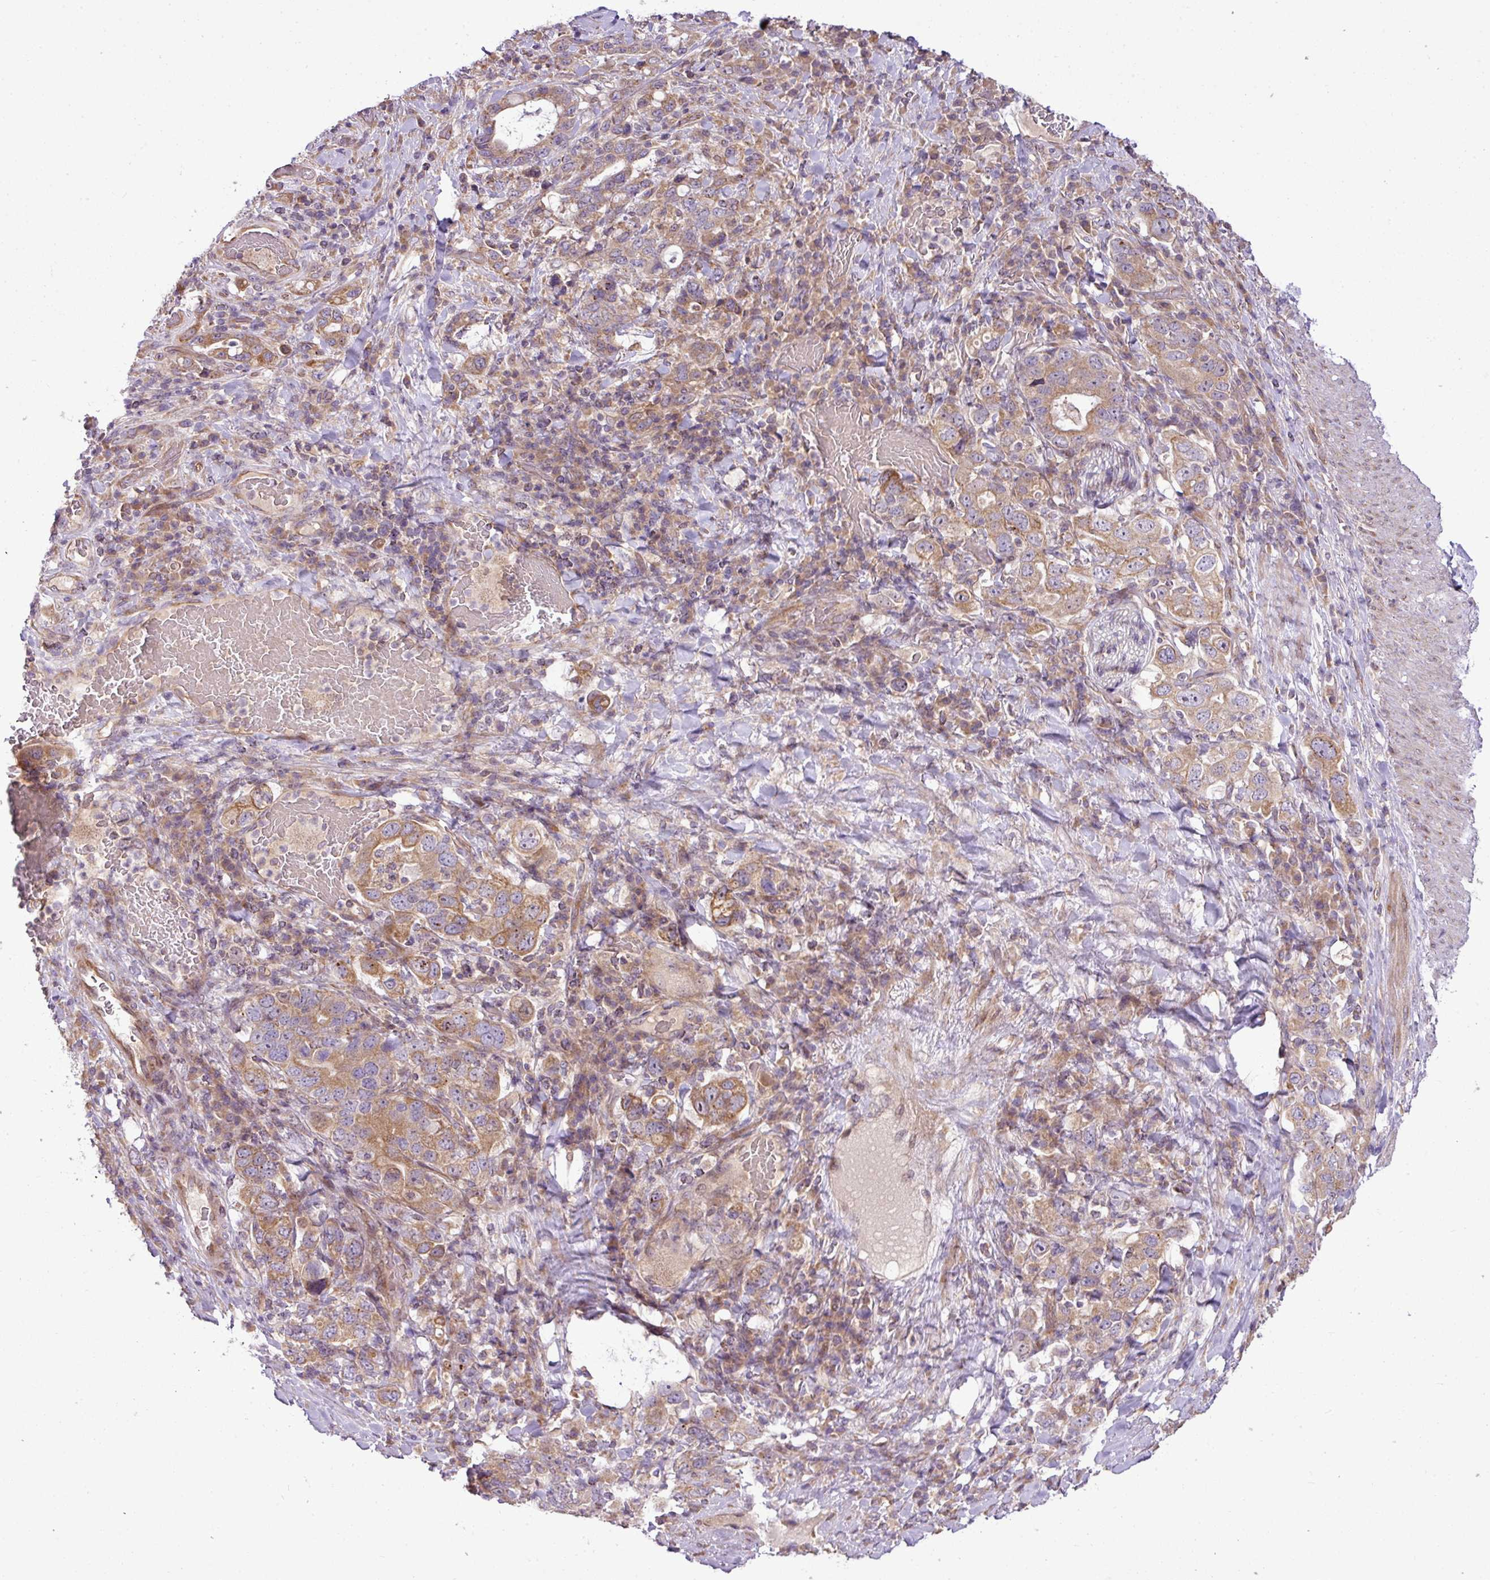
{"staining": {"intensity": "moderate", "quantity": ">75%", "location": "cytoplasmic/membranous"}, "tissue": "stomach cancer", "cell_type": "Tumor cells", "image_type": "cancer", "snomed": [{"axis": "morphology", "description": "Adenocarcinoma, NOS"}, {"axis": "topography", "description": "Stomach, upper"}, {"axis": "topography", "description": "Stomach"}], "caption": "About >75% of tumor cells in stomach cancer (adenocarcinoma) display moderate cytoplasmic/membranous protein positivity as visualized by brown immunohistochemical staining.", "gene": "COX18", "patient": {"sex": "male", "age": 62}}